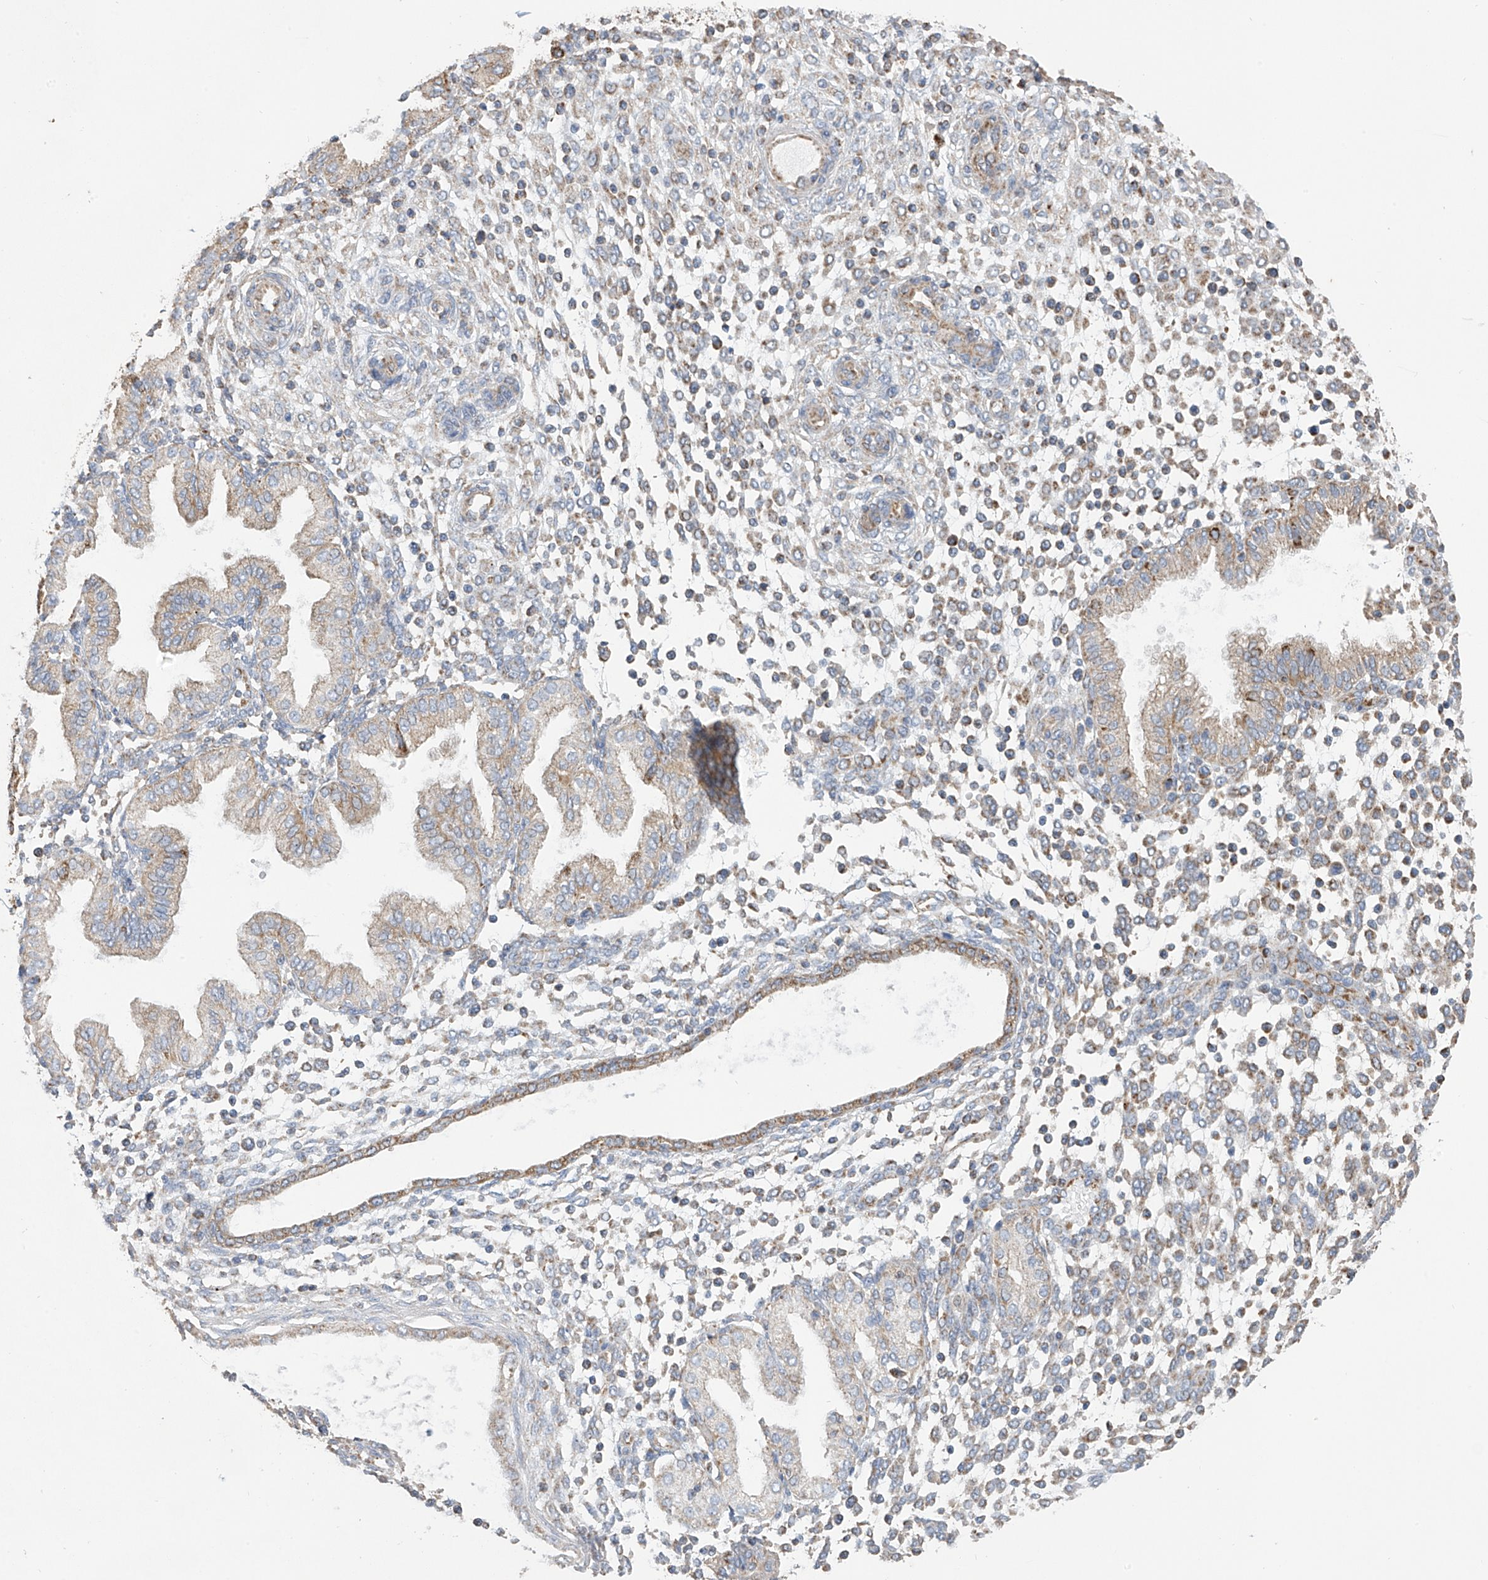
{"staining": {"intensity": "moderate", "quantity": ">75%", "location": "cytoplasmic/membranous"}, "tissue": "endometrium", "cell_type": "Cells in endometrial stroma", "image_type": "normal", "snomed": [{"axis": "morphology", "description": "Normal tissue, NOS"}, {"axis": "topography", "description": "Endometrium"}], "caption": "A photomicrograph showing moderate cytoplasmic/membranous positivity in about >75% of cells in endometrial stroma in normal endometrium, as visualized by brown immunohistochemical staining.", "gene": "PNPT1", "patient": {"sex": "female", "age": 53}}